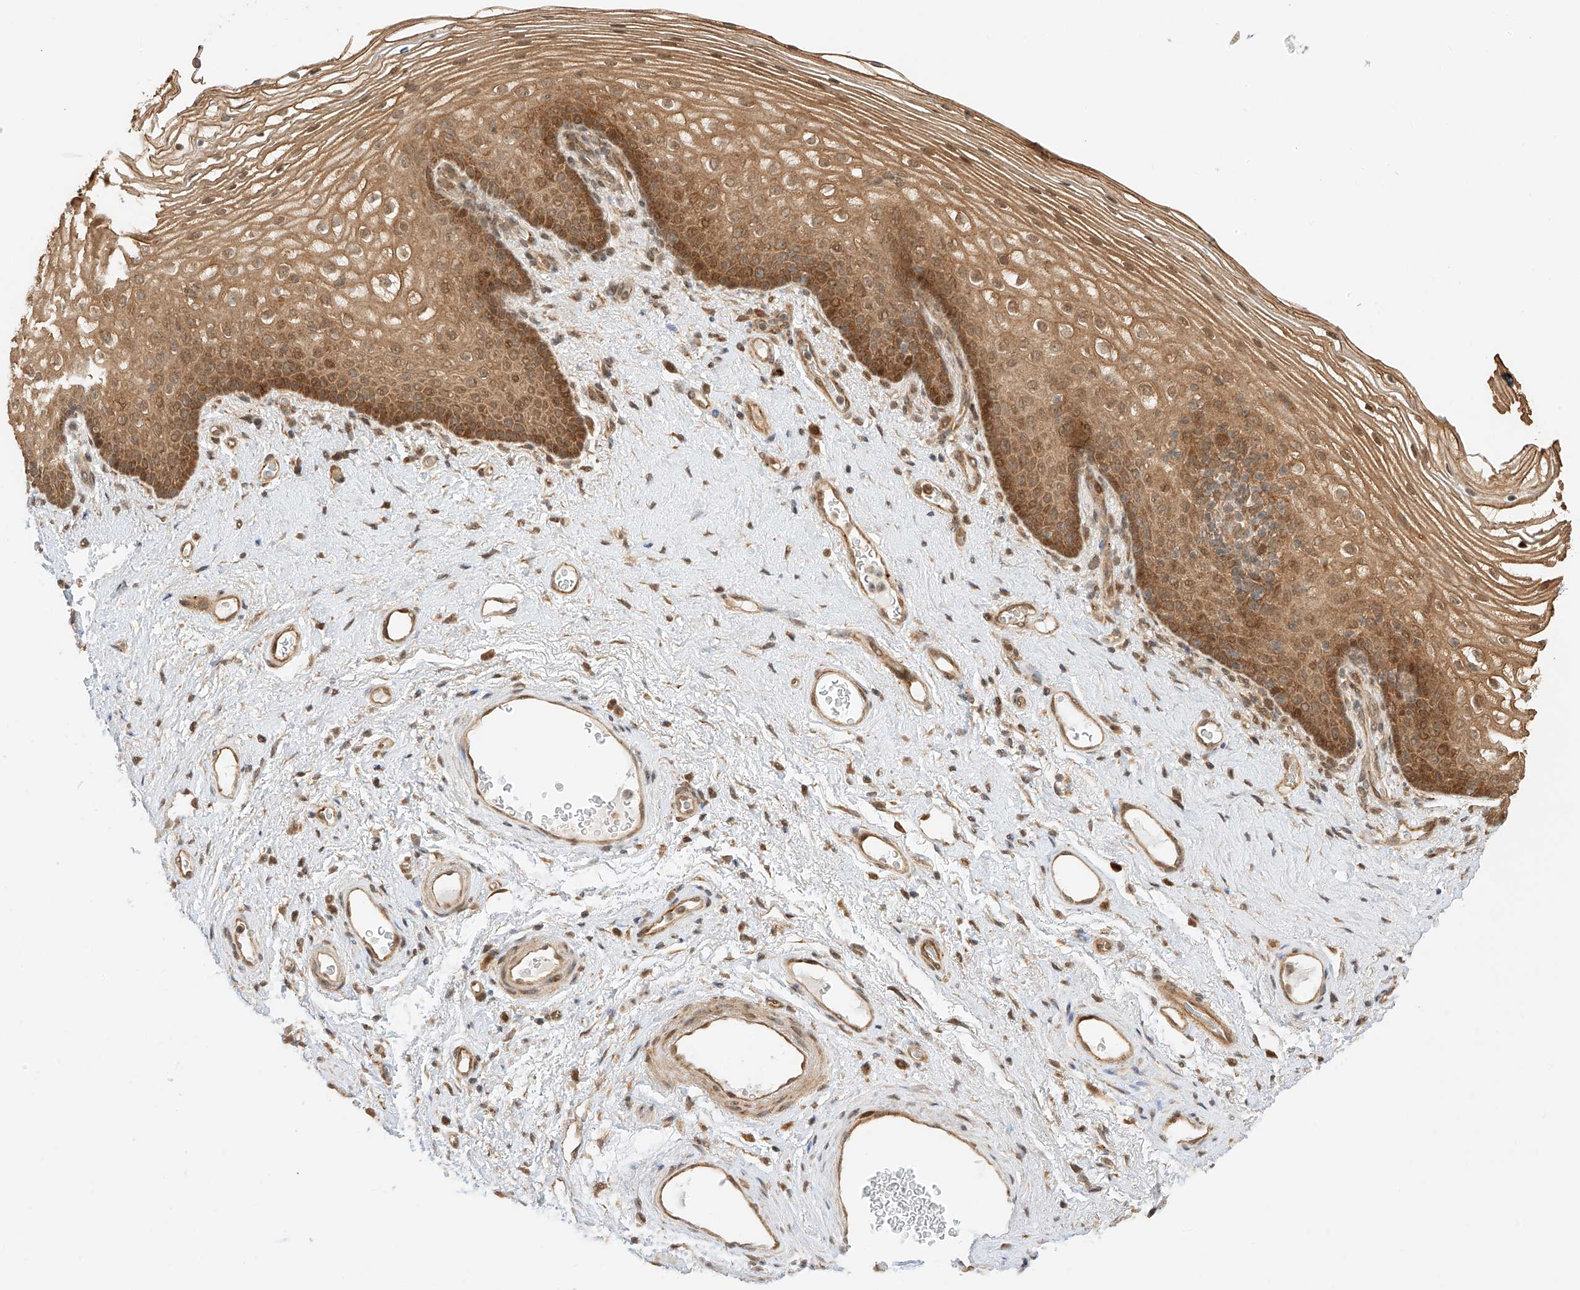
{"staining": {"intensity": "moderate", "quantity": ">75%", "location": "cytoplasmic/membranous,nuclear"}, "tissue": "vagina", "cell_type": "Squamous epithelial cells", "image_type": "normal", "snomed": [{"axis": "morphology", "description": "Normal tissue, NOS"}, {"axis": "topography", "description": "Vagina"}], "caption": "DAB immunohistochemical staining of normal vagina reveals moderate cytoplasmic/membranous,nuclear protein positivity in approximately >75% of squamous epithelial cells. (IHC, brightfield microscopy, high magnification).", "gene": "EIF4H", "patient": {"sex": "female", "age": 60}}